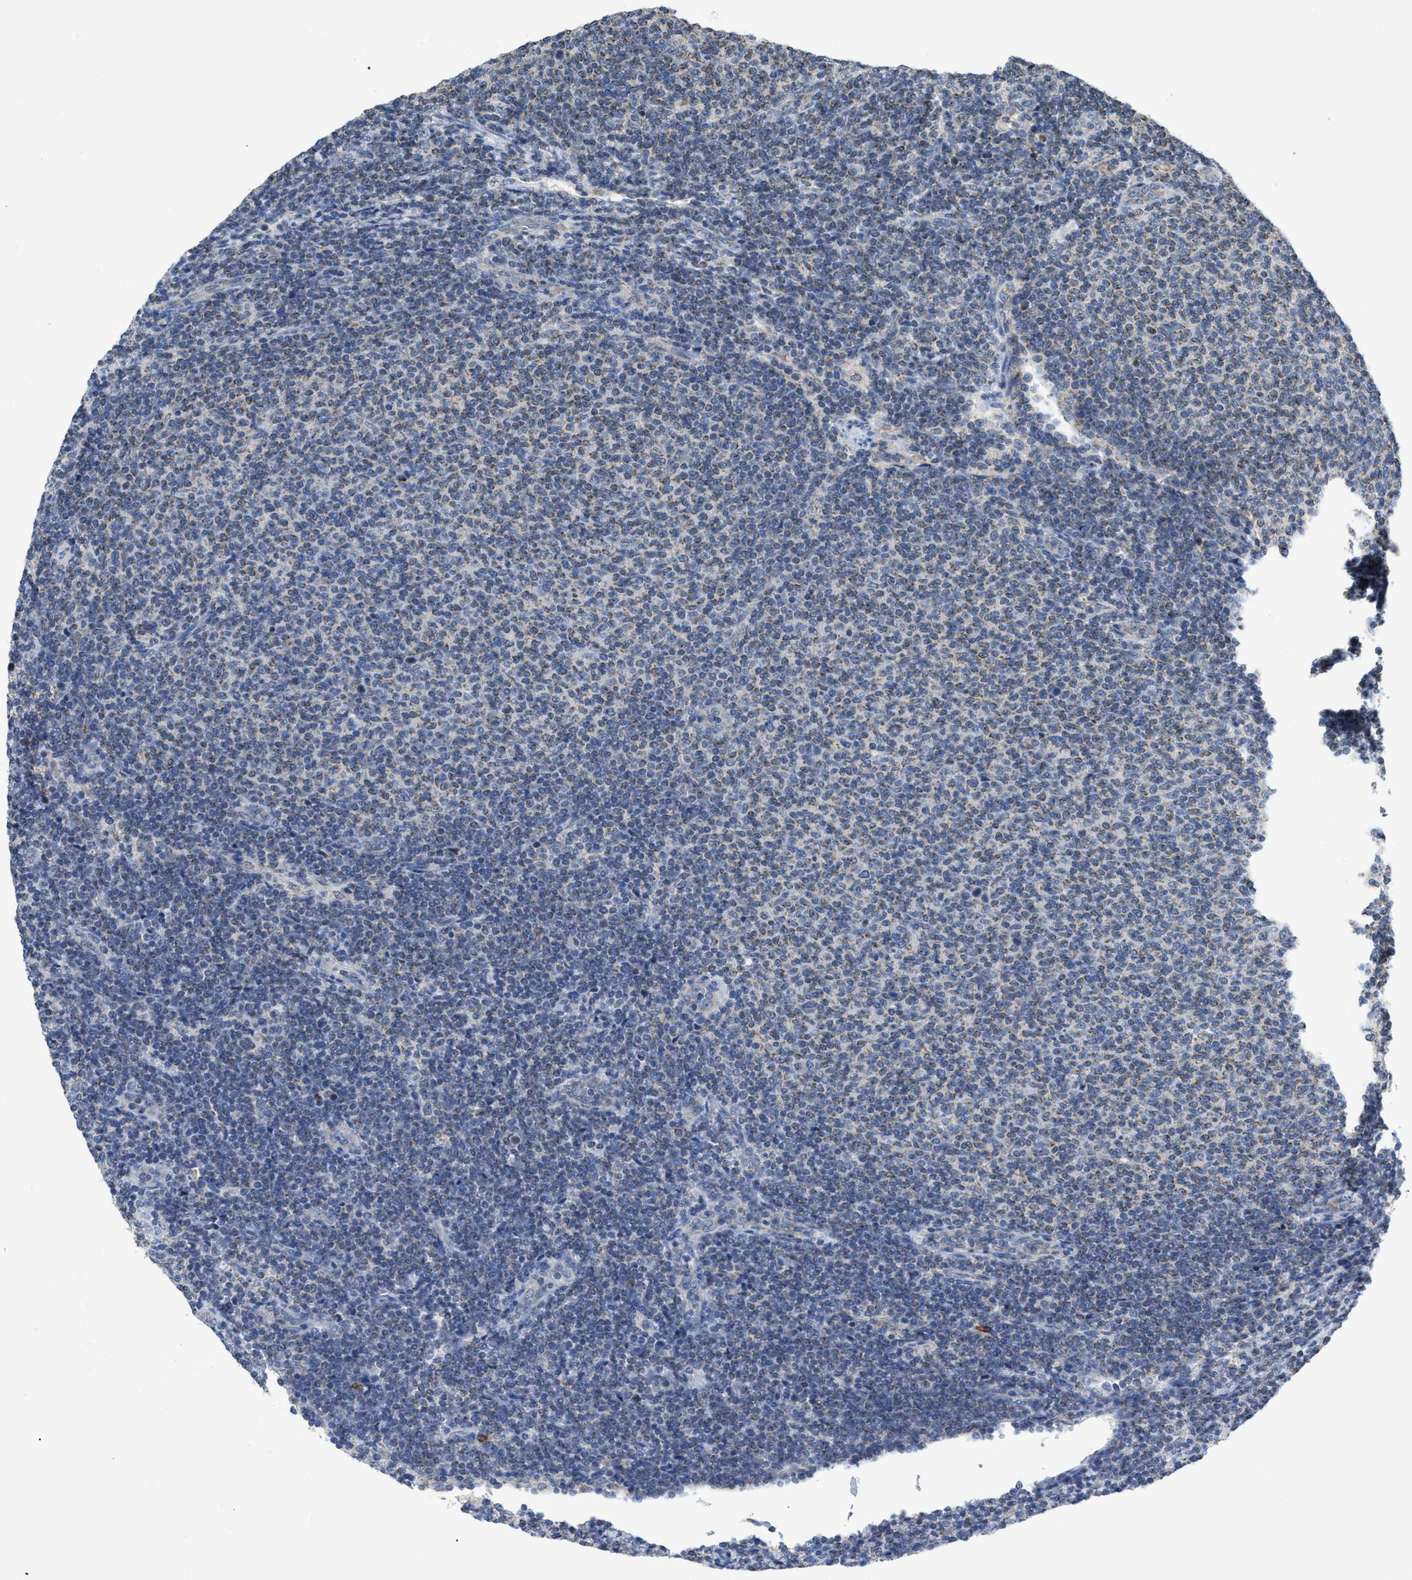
{"staining": {"intensity": "negative", "quantity": "none", "location": "none"}, "tissue": "lymphoma", "cell_type": "Tumor cells", "image_type": "cancer", "snomed": [{"axis": "morphology", "description": "Malignant lymphoma, non-Hodgkin's type, Low grade"}, {"axis": "topography", "description": "Lymph node"}], "caption": "High magnification brightfield microscopy of malignant lymphoma, non-Hodgkin's type (low-grade) stained with DAB (brown) and counterstained with hematoxylin (blue): tumor cells show no significant staining.", "gene": "DDX56", "patient": {"sex": "male", "age": 66}}